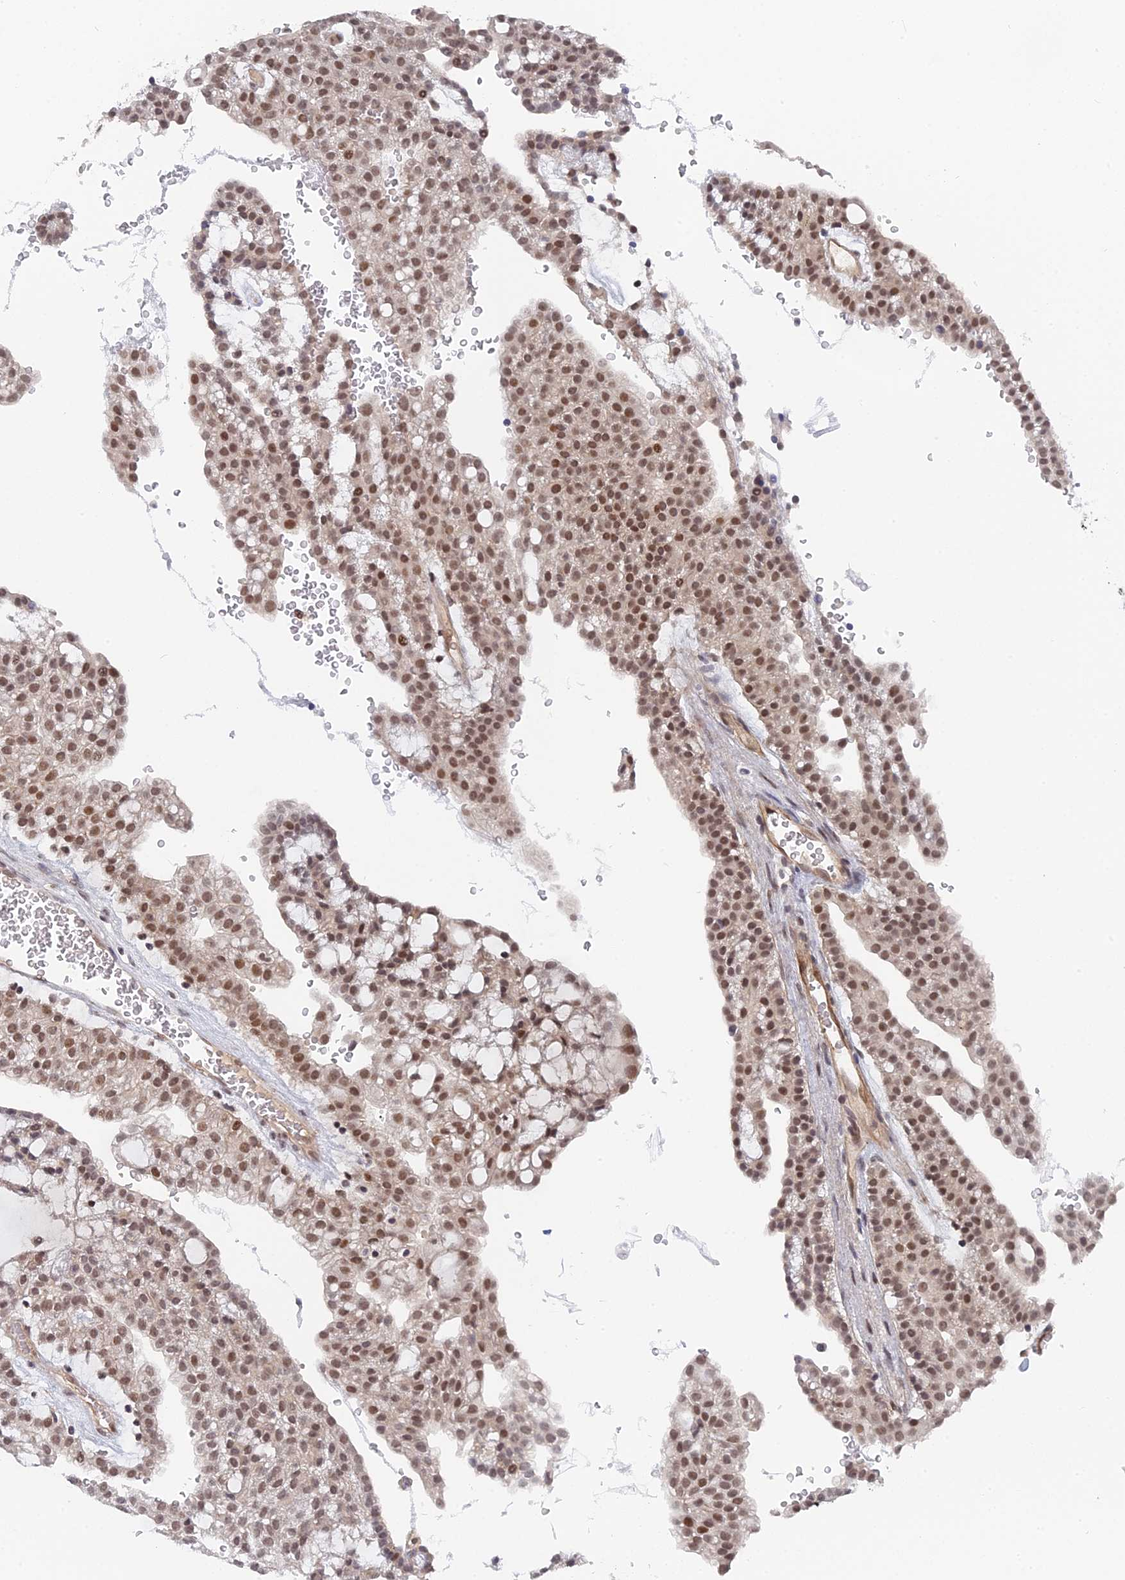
{"staining": {"intensity": "moderate", "quantity": ">75%", "location": "nuclear"}, "tissue": "renal cancer", "cell_type": "Tumor cells", "image_type": "cancer", "snomed": [{"axis": "morphology", "description": "Adenocarcinoma, NOS"}, {"axis": "topography", "description": "Kidney"}], "caption": "This is an image of immunohistochemistry staining of renal adenocarcinoma, which shows moderate staining in the nuclear of tumor cells.", "gene": "CCDC85A", "patient": {"sex": "male", "age": 63}}